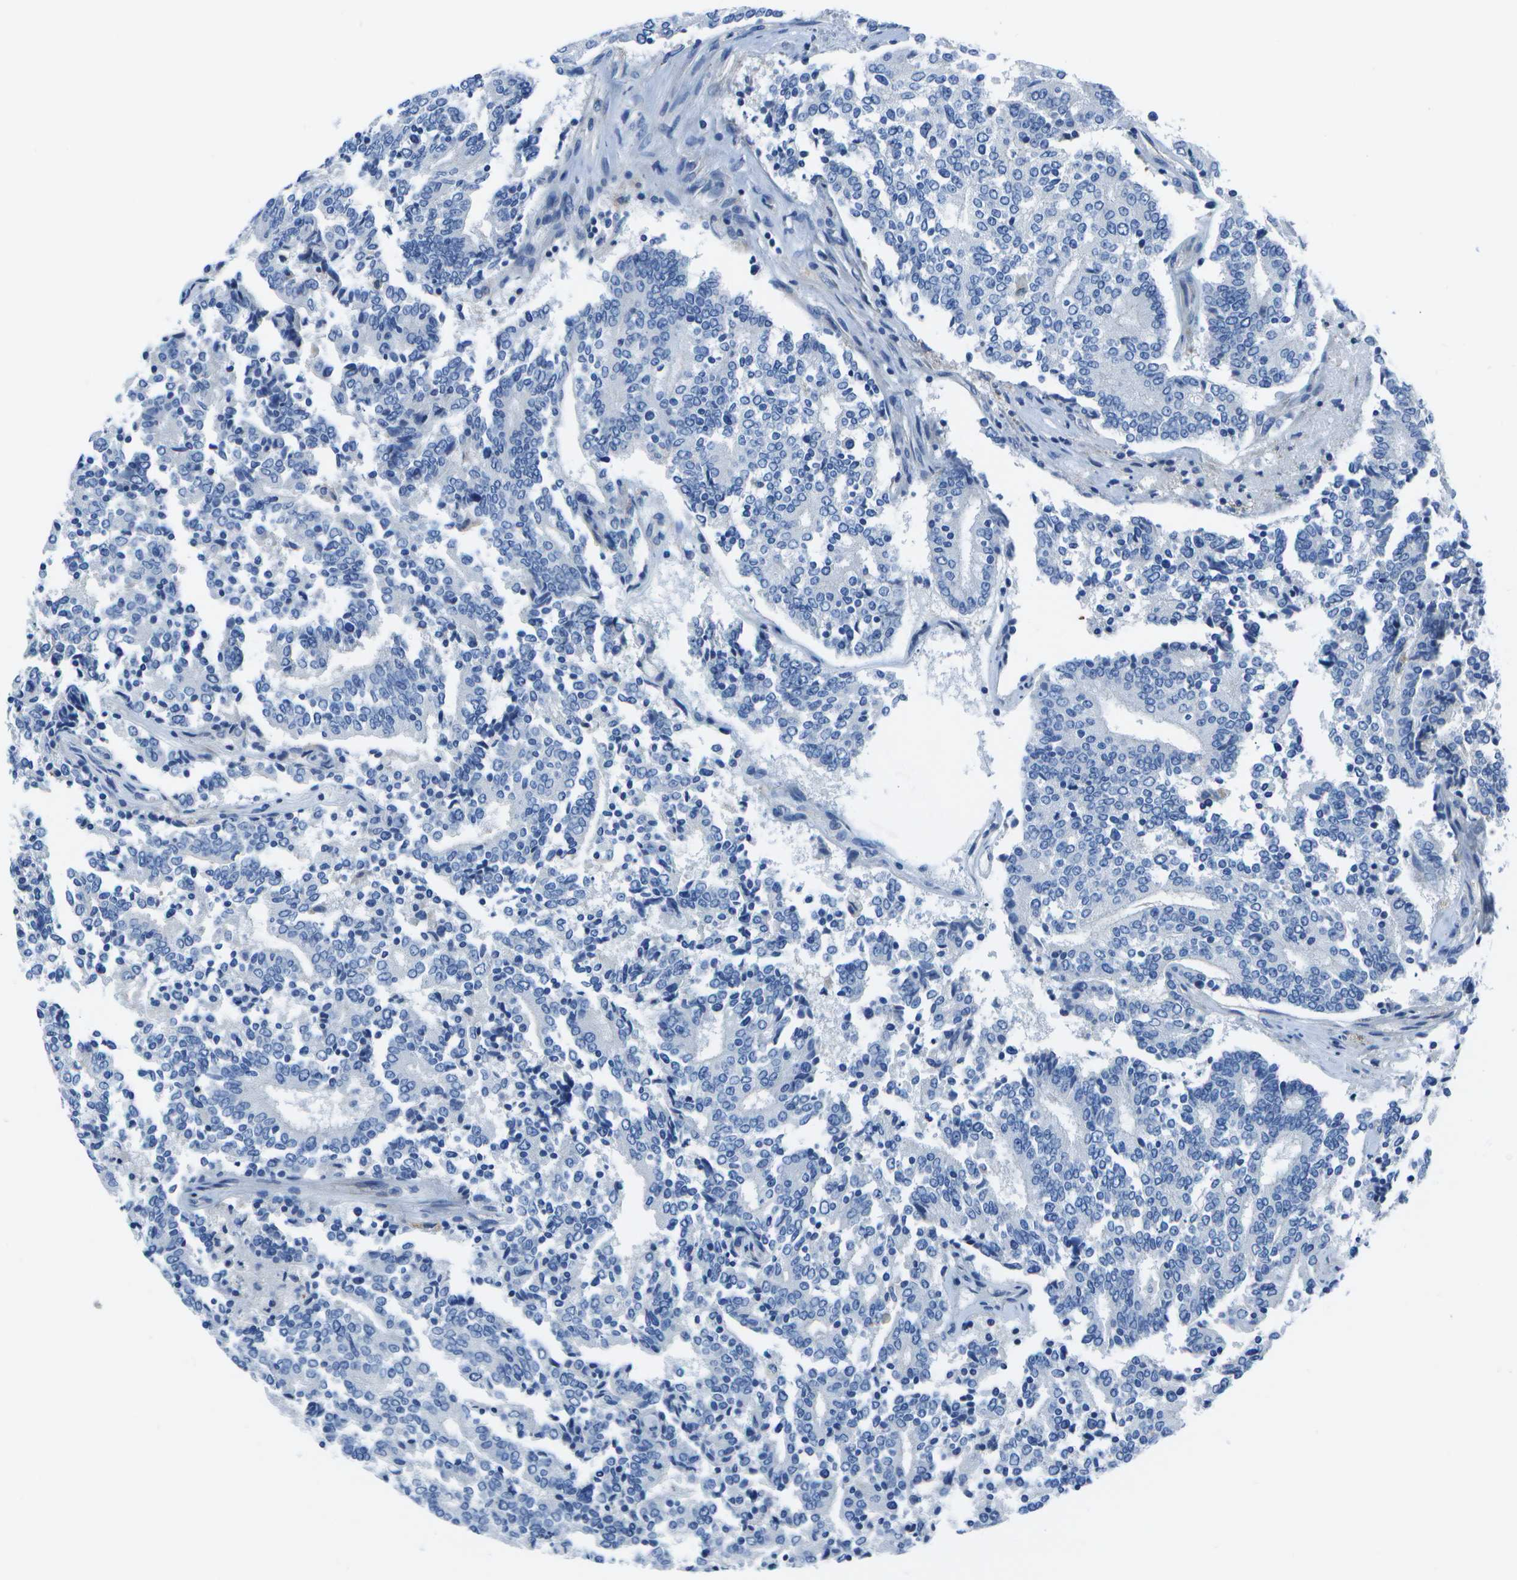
{"staining": {"intensity": "negative", "quantity": "none", "location": "none"}, "tissue": "prostate cancer", "cell_type": "Tumor cells", "image_type": "cancer", "snomed": [{"axis": "morphology", "description": "Normal tissue, NOS"}, {"axis": "morphology", "description": "Adenocarcinoma, High grade"}, {"axis": "topography", "description": "Prostate"}, {"axis": "topography", "description": "Seminal veicle"}], "caption": "Photomicrograph shows no significant protein positivity in tumor cells of prostate adenocarcinoma (high-grade). (Brightfield microscopy of DAB IHC at high magnification).", "gene": "DCT", "patient": {"sex": "male", "age": 55}}